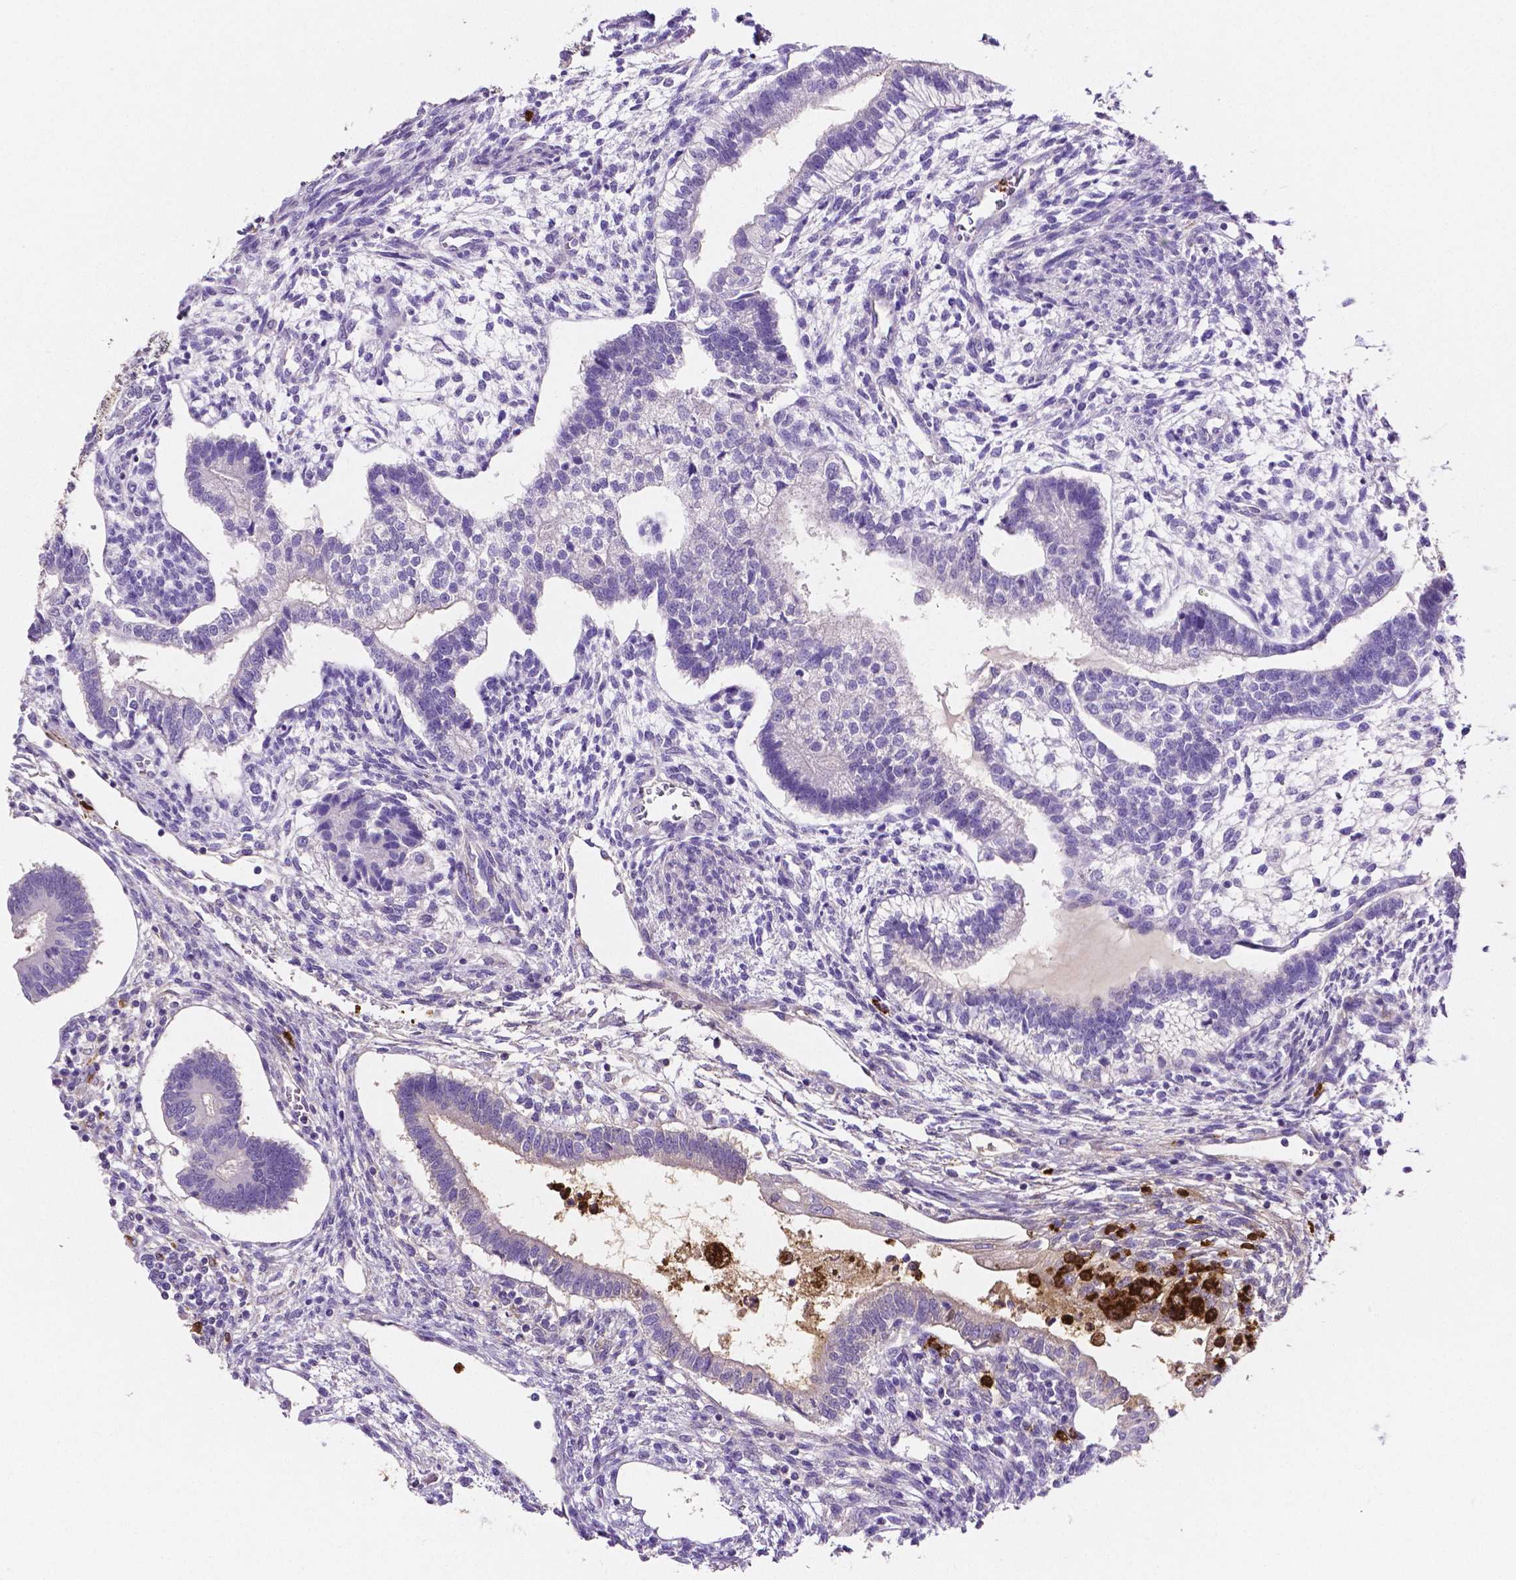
{"staining": {"intensity": "negative", "quantity": "none", "location": "none"}, "tissue": "testis cancer", "cell_type": "Tumor cells", "image_type": "cancer", "snomed": [{"axis": "morphology", "description": "Carcinoma, Embryonal, NOS"}, {"axis": "topography", "description": "Testis"}], "caption": "IHC of human testis cancer reveals no positivity in tumor cells.", "gene": "MMP9", "patient": {"sex": "male", "age": 37}}